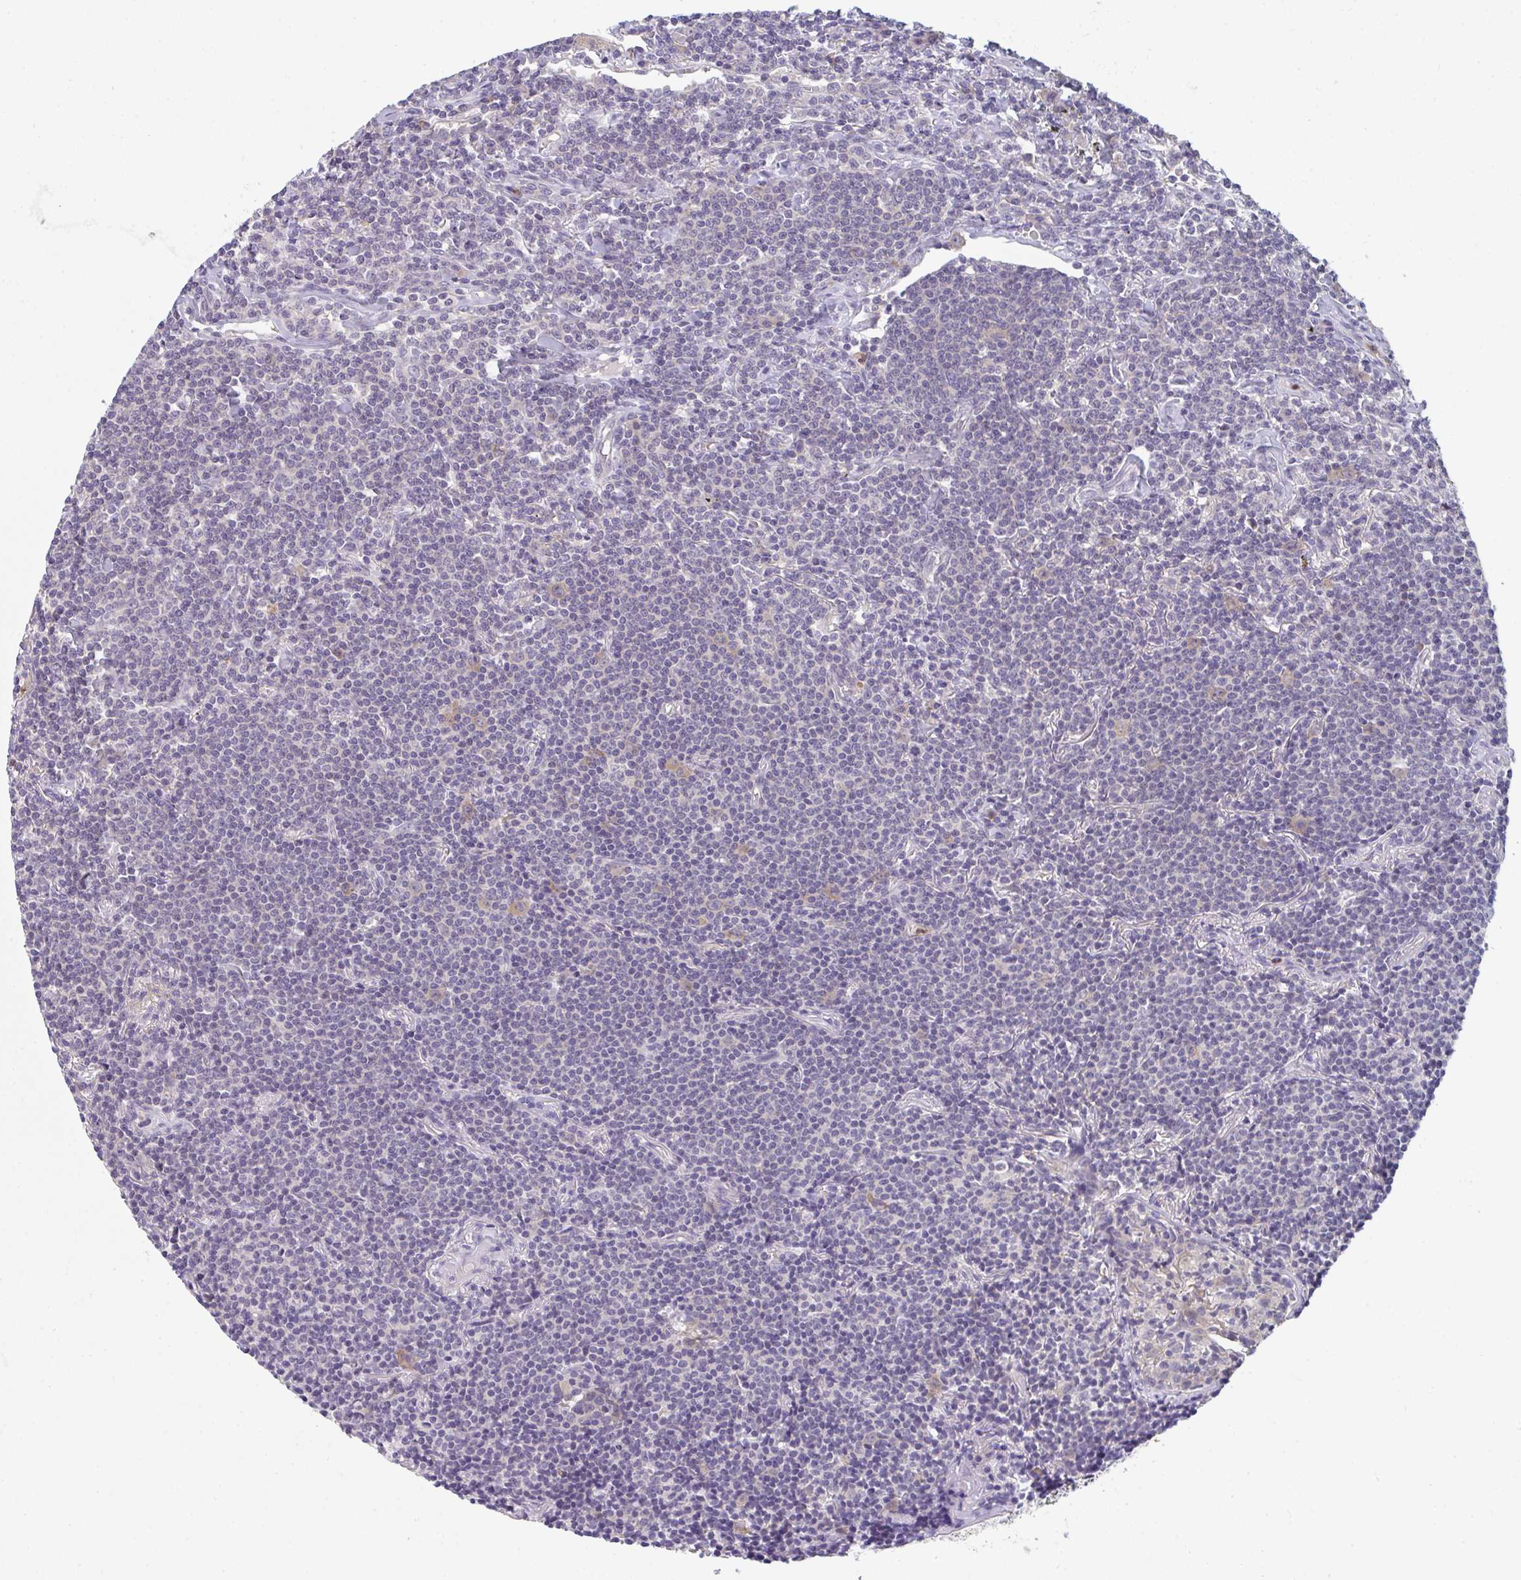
{"staining": {"intensity": "negative", "quantity": "none", "location": "none"}, "tissue": "lymphoma", "cell_type": "Tumor cells", "image_type": "cancer", "snomed": [{"axis": "morphology", "description": "Malignant lymphoma, non-Hodgkin's type, Low grade"}, {"axis": "topography", "description": "Lung"}], "caption": "This is a photomicrograph of immunohistochemistry (IHC) staining of lymphoma, which shows no expression in tumor cells. Nuclei are stained in blue.", "gene": "RIOK1", "patient": {"sex": "female", "age": 71}}